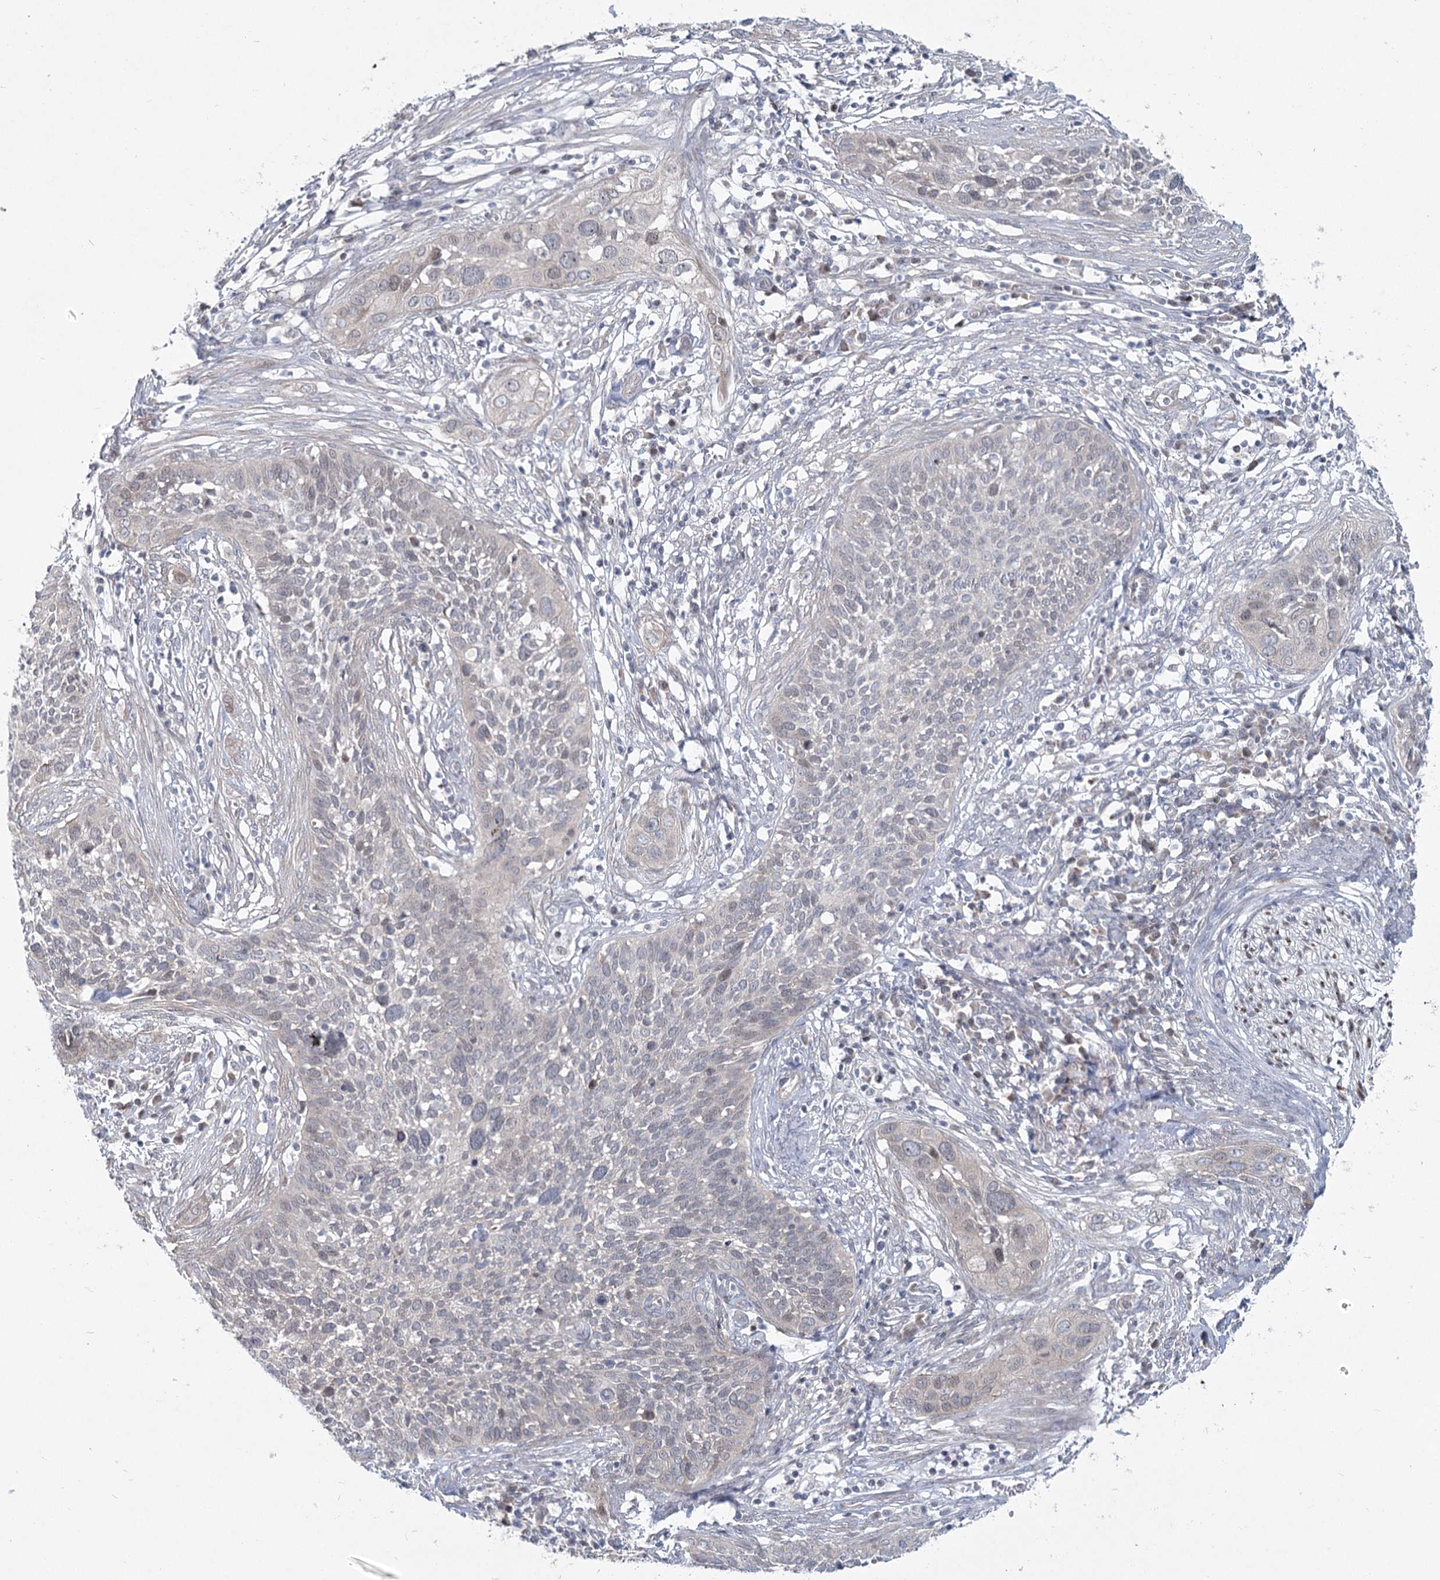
{"staining": {"intensity": "negative", "quantity": "none", "location": "none"}, "tissue": "cervical cancer", "cell_type": "Tumor cells", "image_type": "cancer", "snomed": [{"axis": "morphology", "description": "Squamous cell carcinoma, NOS"}, {"axis": "topography", "description": "Cervix"}], "caption": "A photomicrograph of cervical cancer stained for a protein exhibits no brown staining in tumor cells. Nuclei are stained in blue.", "gene": "SPINK13", "patient": {"sex": "female", "age": 34}}